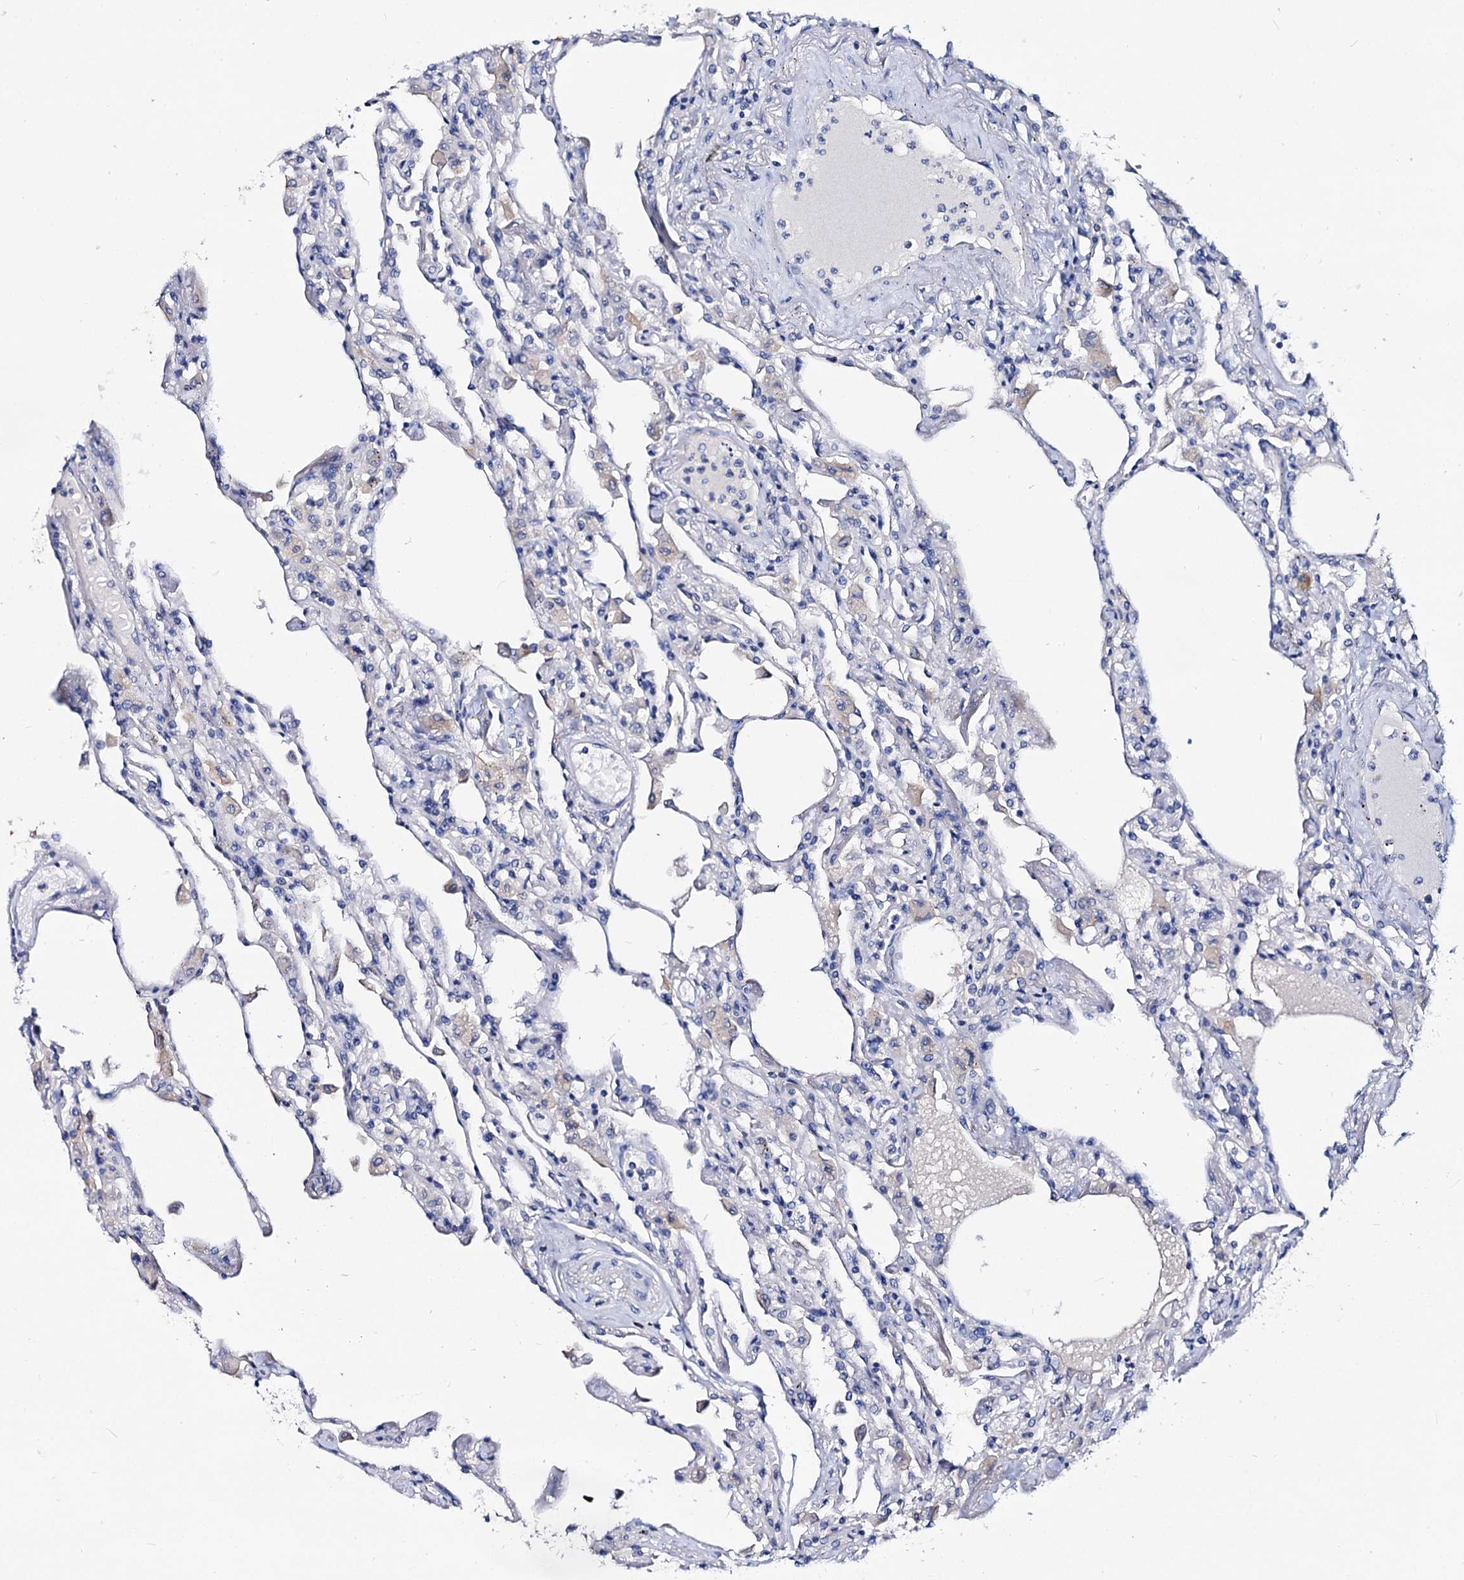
{"staining": {"intensity": "negative", "quantity": "none", "location": "none"}, "tissue": "lung", "cell_type": "Alveolar cells", "image_type": "normal", "snomed": [{"axis": "morphology", "description": "Normal tissue, NOS"}, {"axis": "topography", "description": "Bronchus"}, {"axis": "topography", "description": "Lung"}], "caption": "Alveolar cells are negative for brown protein staining in normal lung. Brightfield microscopy of IHC stained with DAB (3,3'-diaminobenzidine) (brown) and hematoxylin (blue), captured at high magnification.", "gene": "DYDC2", "patient": {"sex": "female", "age": 49}}